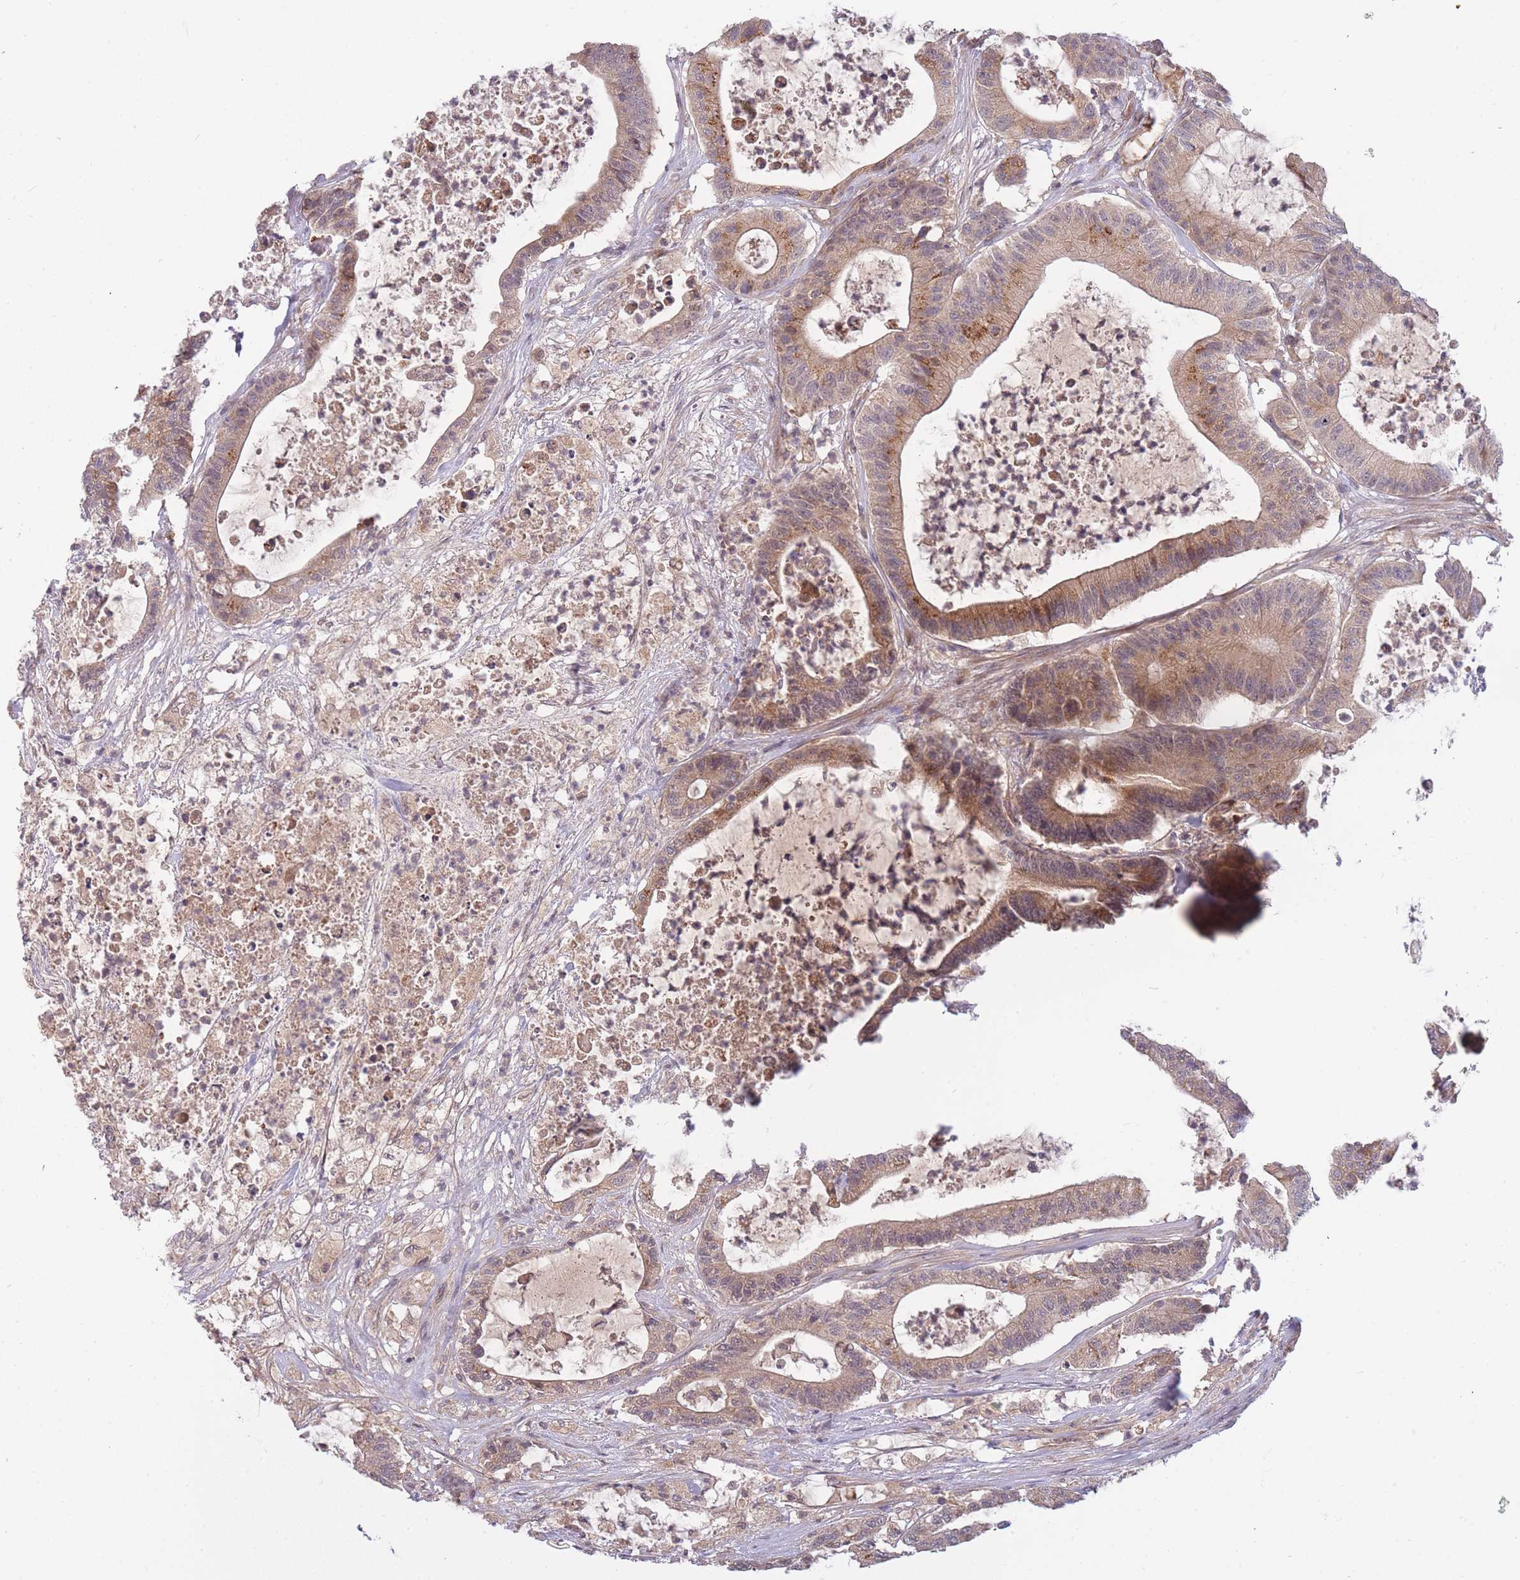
{"staining": {"intensity": "moderate", "quantity": ">75%", "location": "cytoplasmic/membranous"}, "tissue": "colorectal cancer", "cell_type": "Tumor cells", "image_type": "cancer", "snomed": [{"axis": "morphology", "description": "Adenocarcinoma, NOS"}, {"axis": "topography", "description": "Colon"}], "caption": "Protein staining displays moderate cytoplasmic/membranous positivity in approximately >75% of tumor cells in colorectal adenocarcinoma.", "gene": "SMC6", "patient": {"sex": "female", "age": 84}}